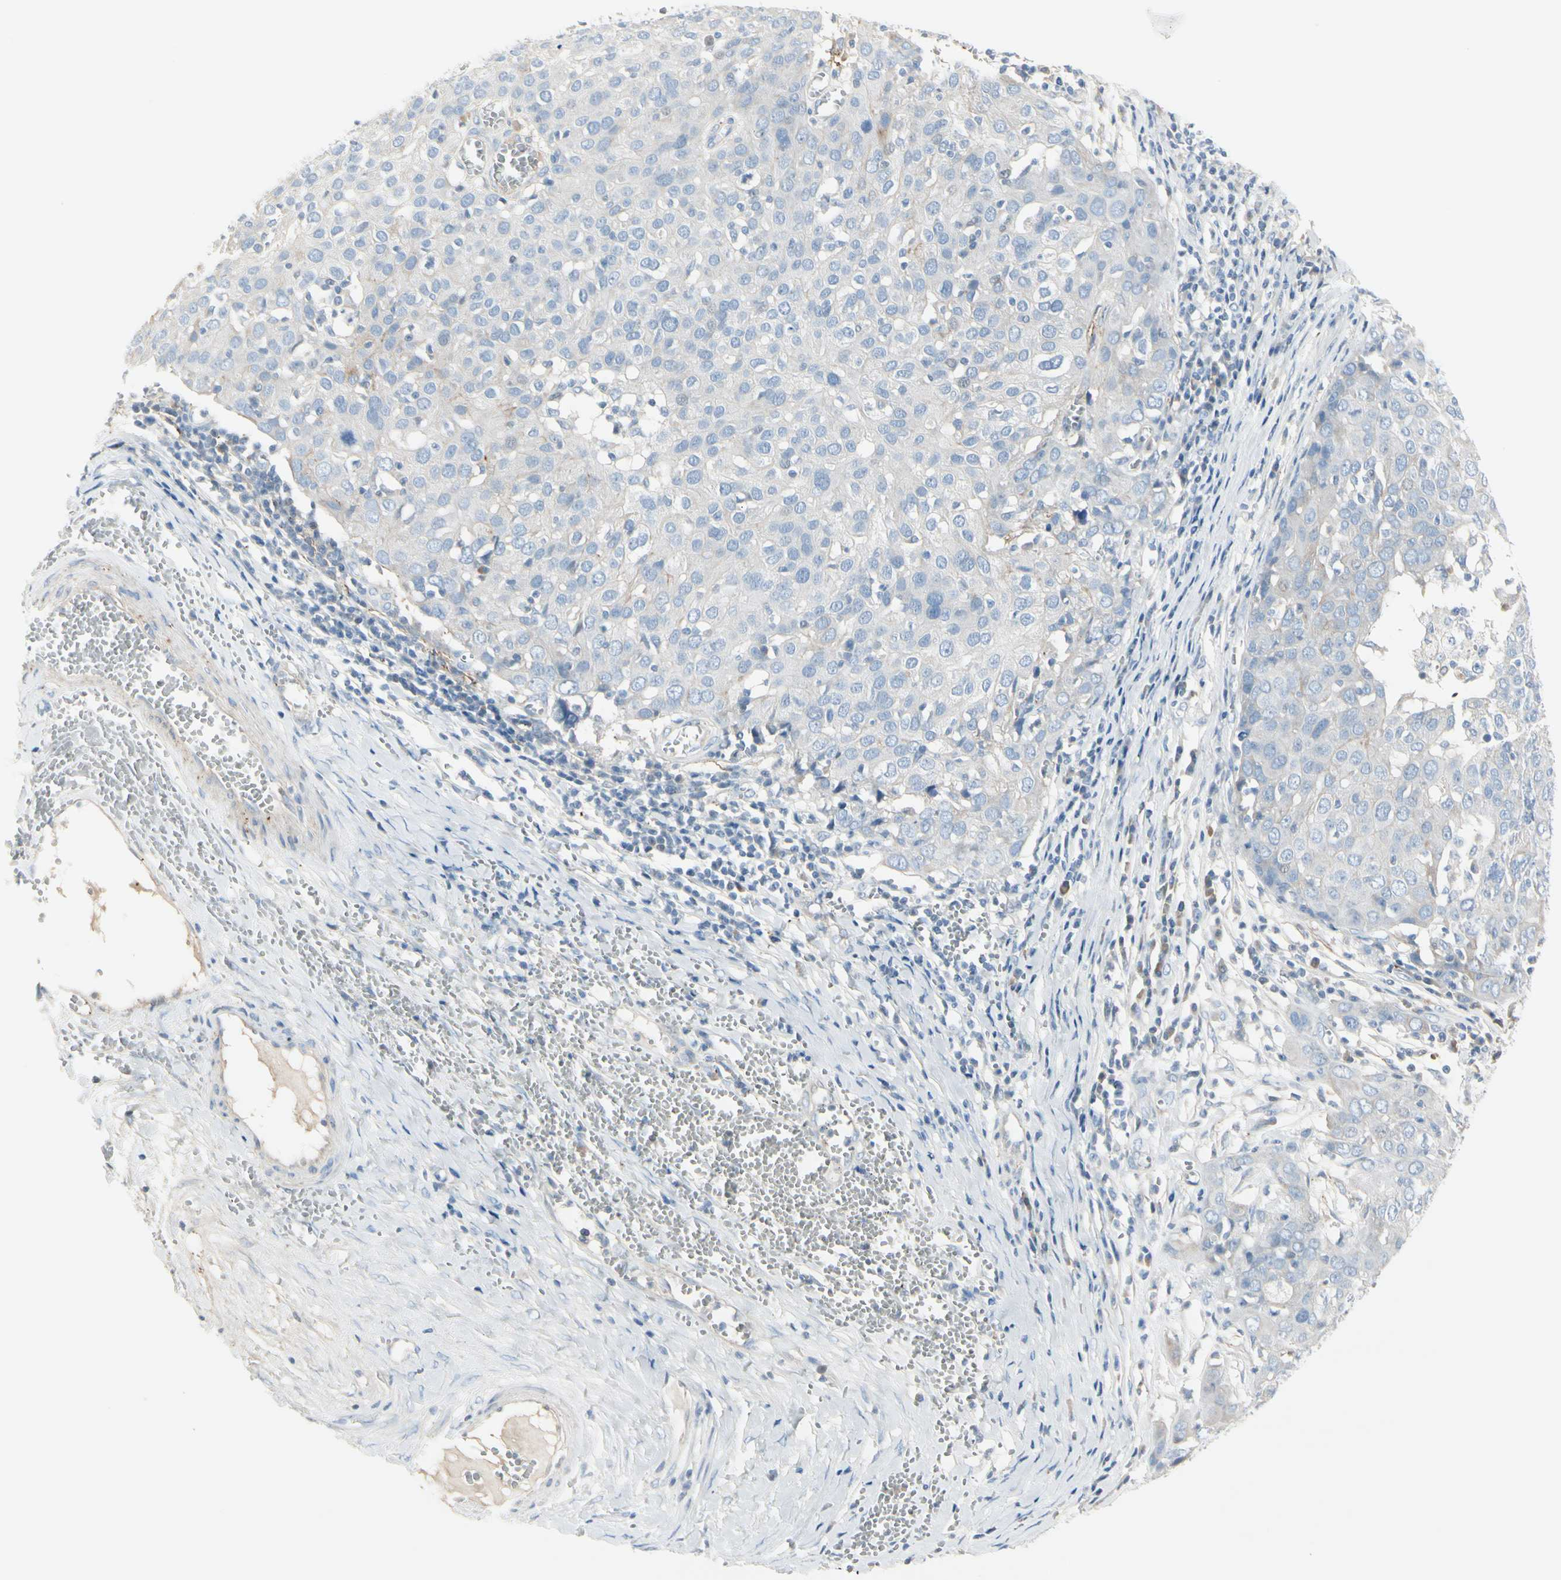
{"staining": {"intensity": "negative", "quantity": "none", "location": "none"}, "tissue": "ovarian cancer", "cell_type": "Tumor cells", "image_type": "cancer", "snomed": [{"axis": "morphology", "description": "Carcinoma, endometroid"}, {"axis": "topography", "description": "Ovary"}], "caption": "Immunohistochemistry (IHC) micrograph of neoplastic tissue: human ovarian endometroid carcinoma stained with DAB (3,3'-diaminobenzidine) displays no significant protein staining in tumor cells.", "gene": "CACNA2D1", "patient": {"sex": "female", "age": 50}}